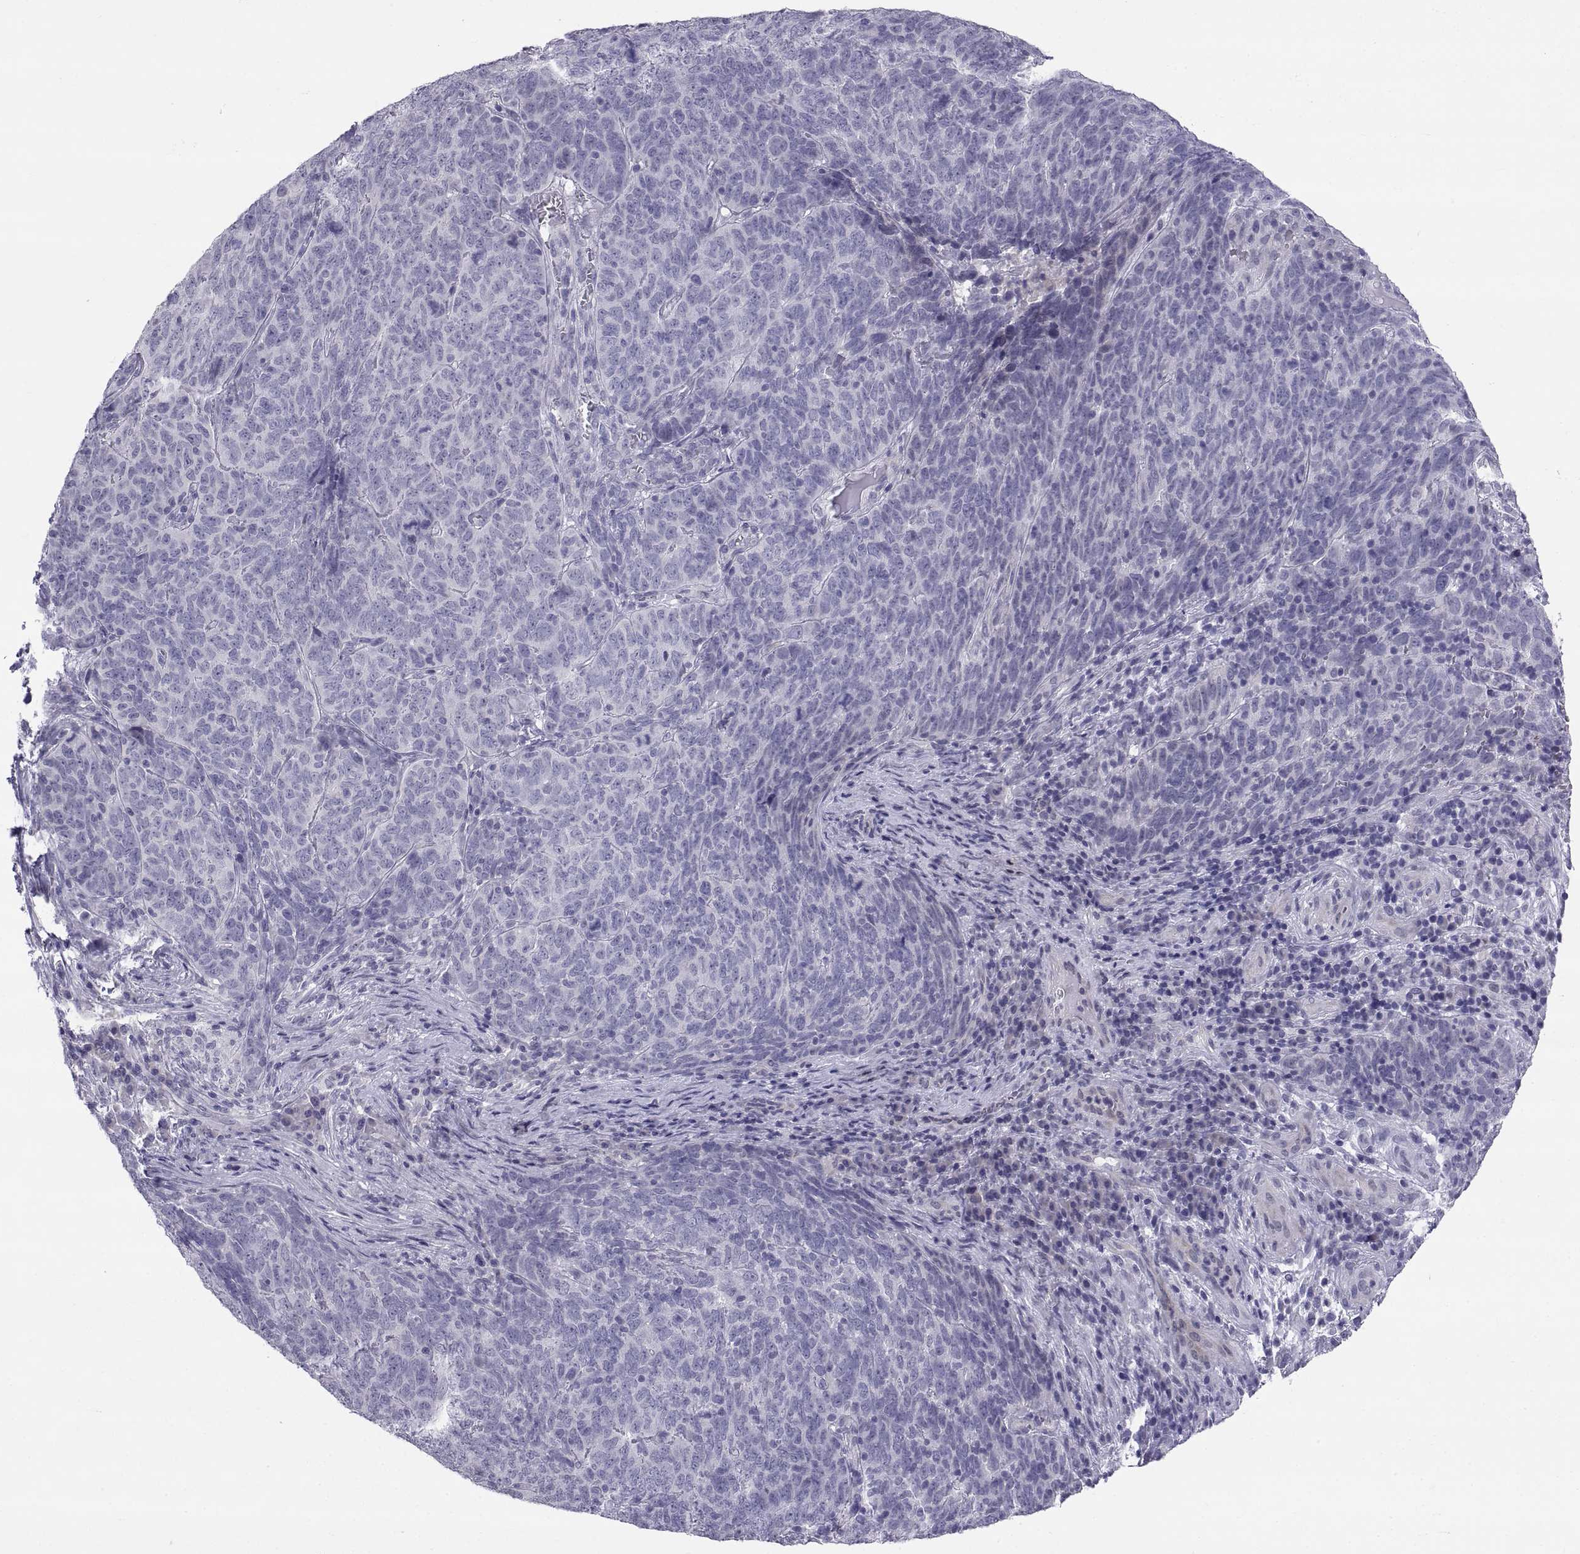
{"staining": {"intensity": "negative", "quantity": "none", "location": "none"}, "tissue": "skin cancer", "cell_type": "Tumor cells", "image_type": "cancer", "snomed": [{"axis": "morphology", "description": "Squamous cell carcinoma, NOS"}, {"axis": "topography", "description": "Skin"}, {"axis": "topography", "description": "Anal"}], "caption": "High magnification brightfield microscopy of skin cancer stained with DAB (3,3'-diaminobenzidine) (brown) and counterstained with hematoxylin (blue): tumor cells show no significant expression.", "gene": "TEX13A", "patient": {"sex": "female", "age": 51}}